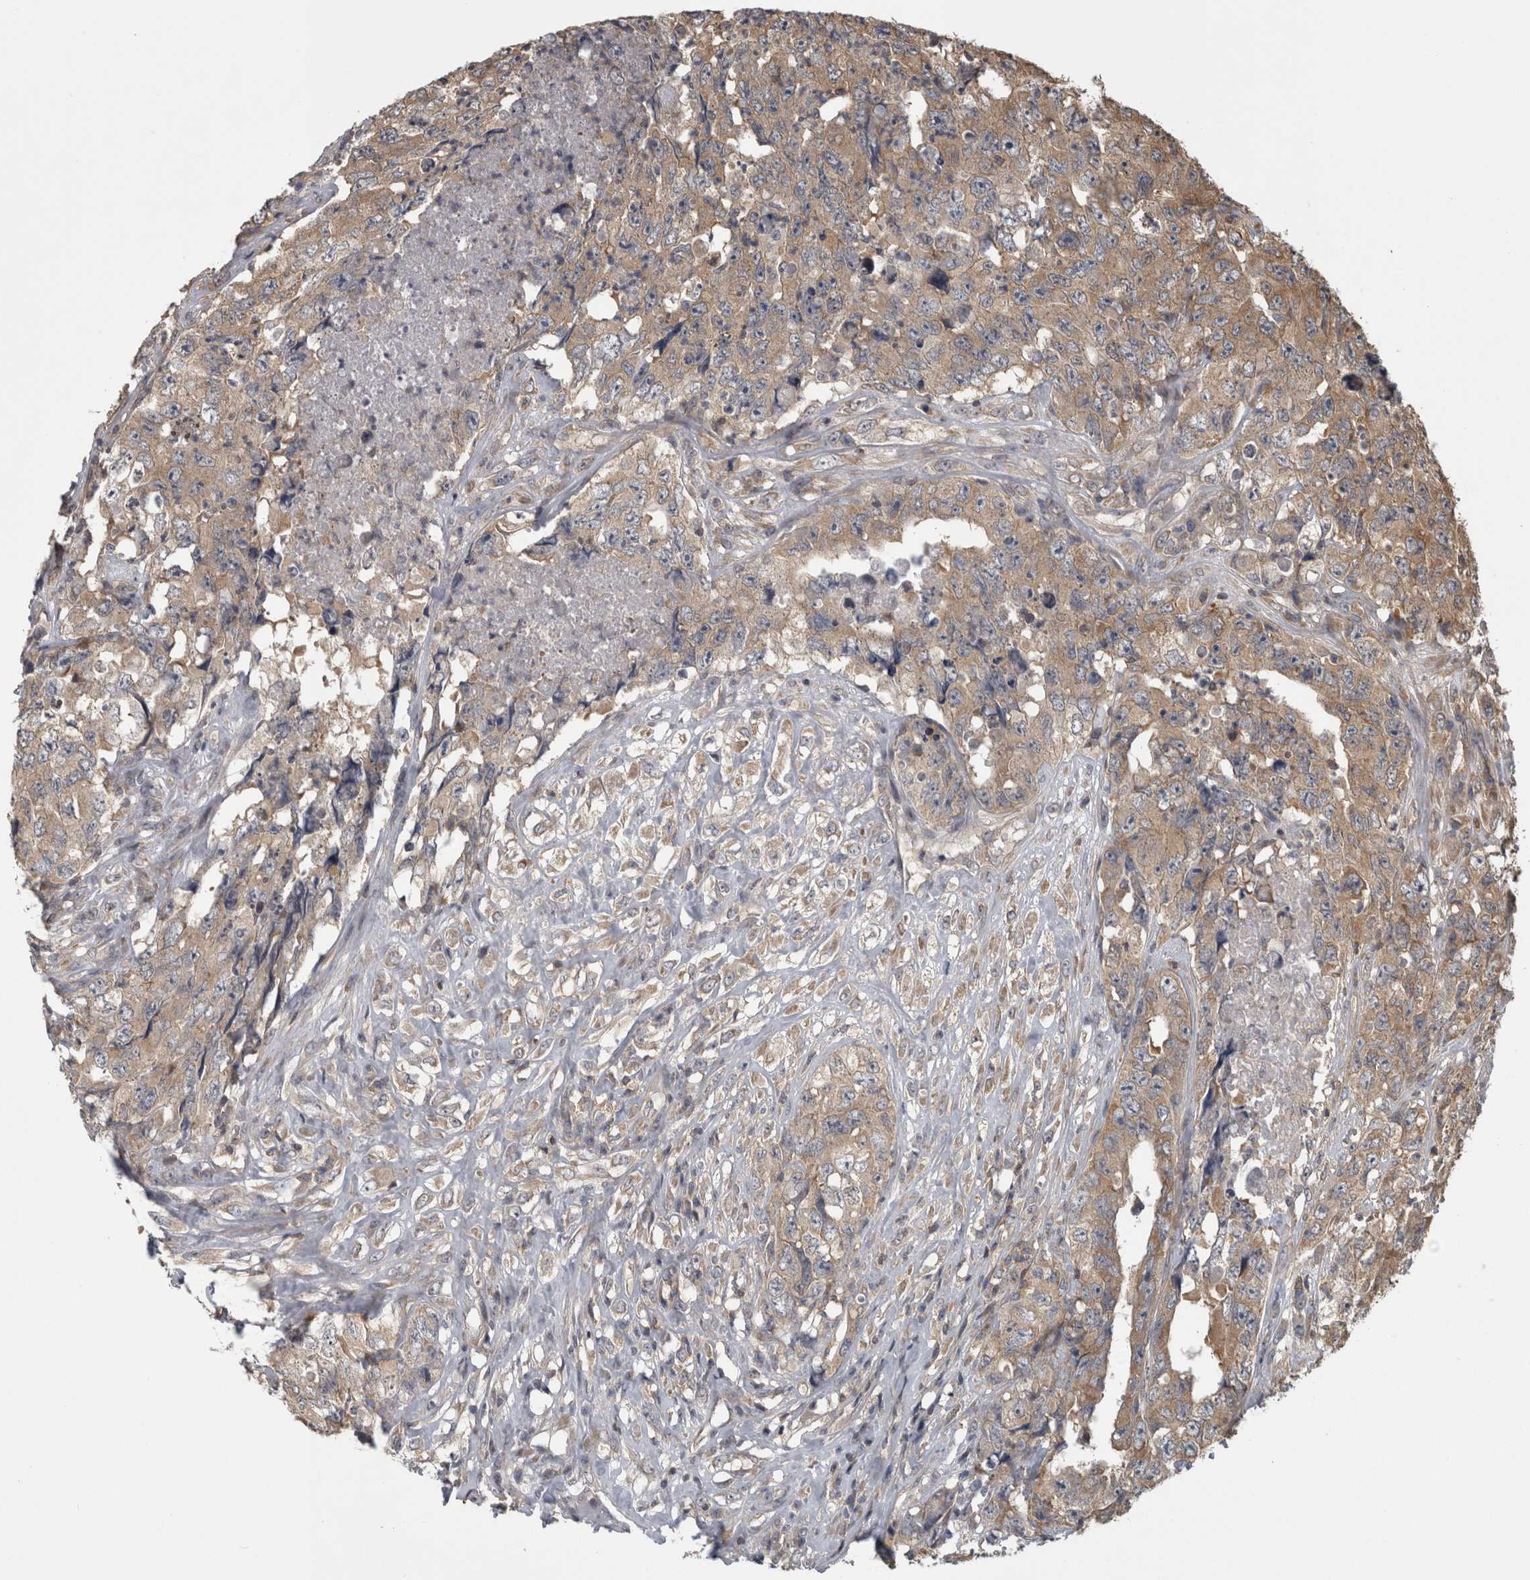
{"staining": {"intensity": "moderate", "quantity": ">75%", "location": "cytoplasmic/membranous"}, "tissue": "testis cancer", "cell_type": "Tumor cells", "image_type": "cancer", "snomed": [{"axis": "morphology", "description": "Carcinoma, Embryonal, NOS"}, {"axis": "topography", "description": "Testis"}], "caption": "Immunohistochemical staining of human embryonal carcinoma (testis) exhibits medium levels of moderate cytoplasmic/membranous protein expression in about >75% of tumor cells.", "gene": "ATXN2", "patient": {"sex": "male", "age": 32}}